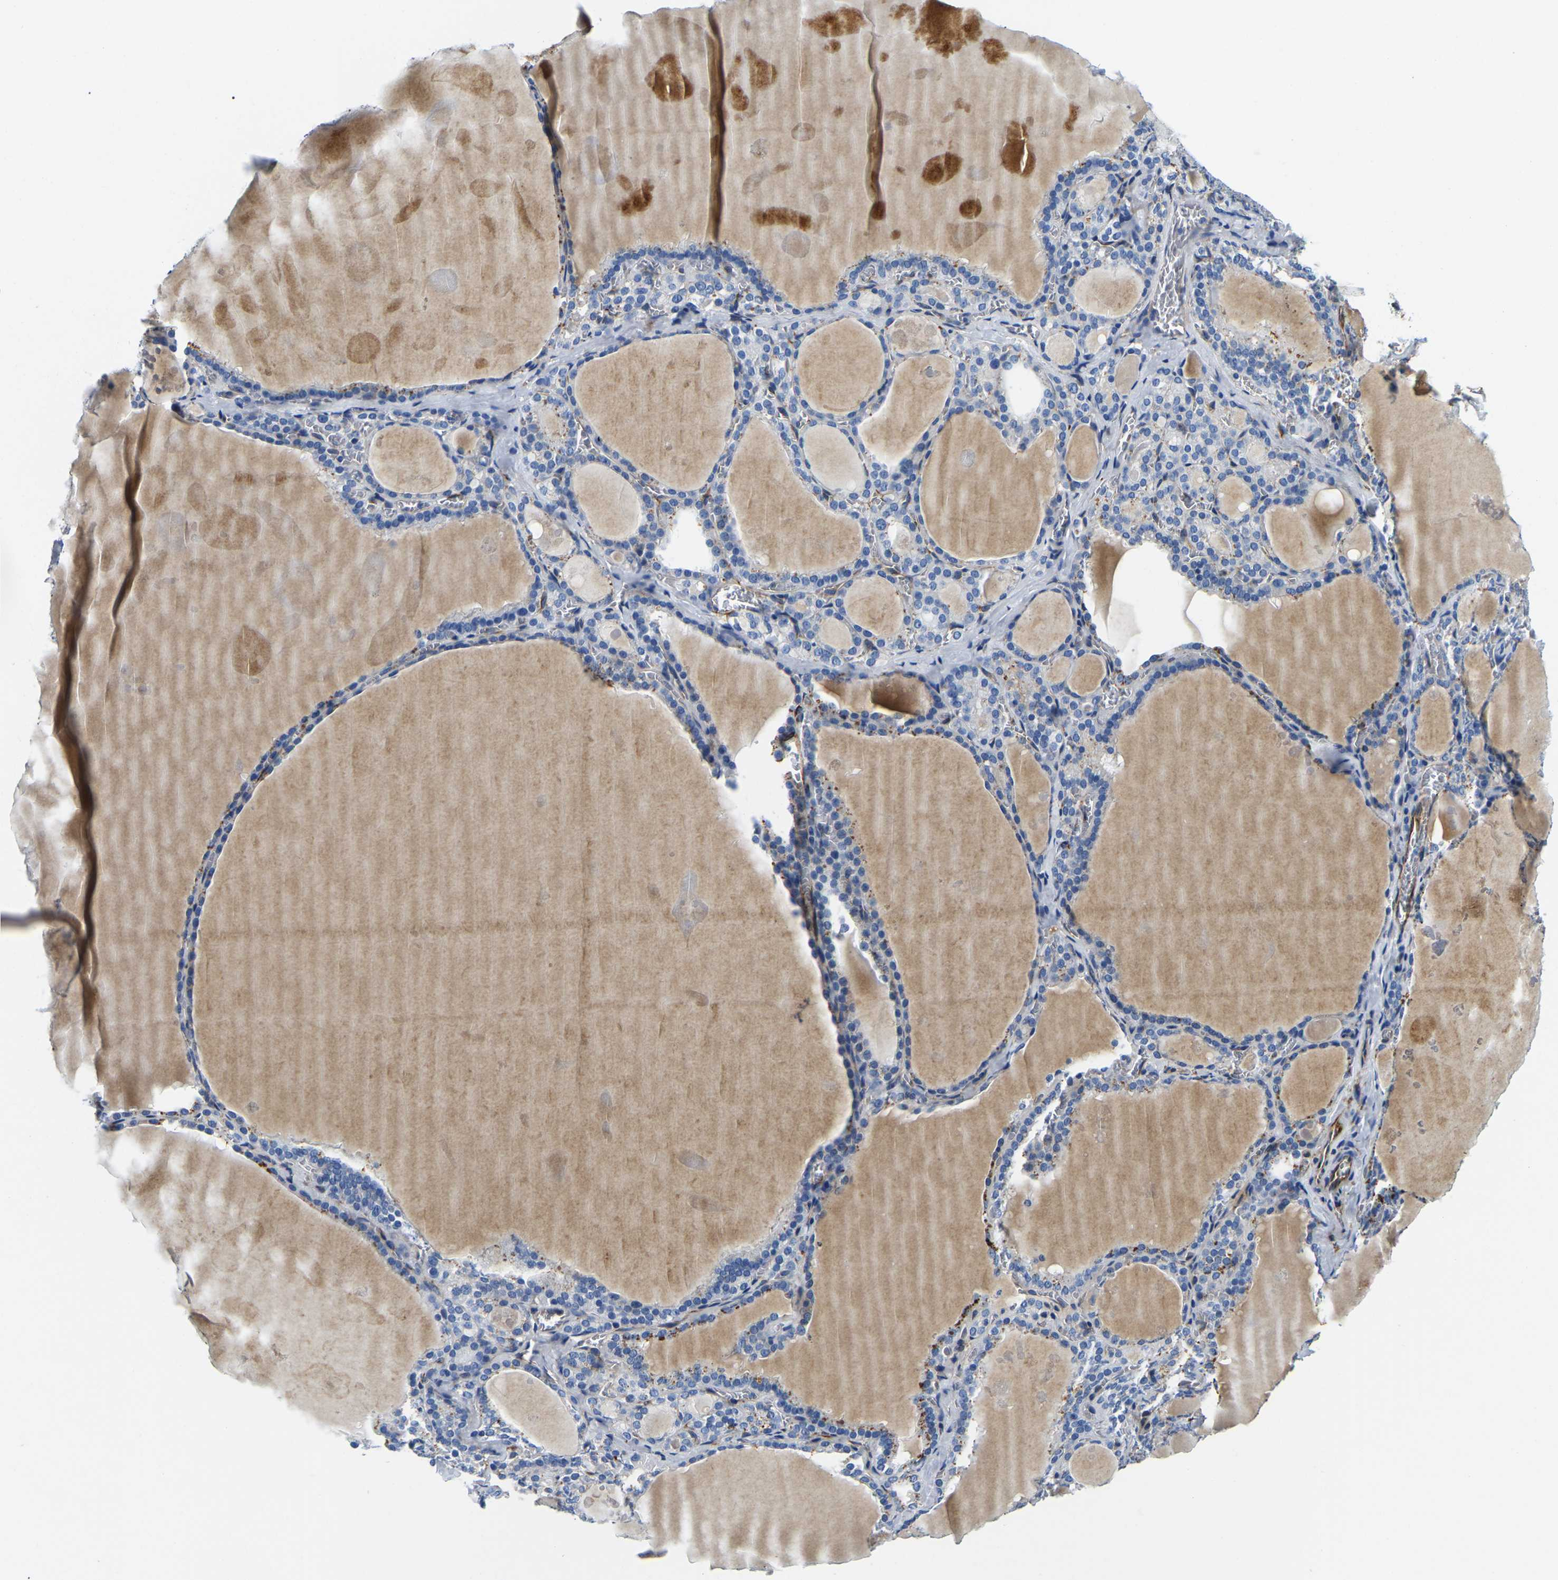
{"staining": {"intensity": "negative", "quantity": "none", "location": "none"}, "tissue": "thyroid gland", "cell_type": "Glandular cells", "image_type": "normal", "snomed": [{"axis": "morphology", "description": "Normal tissue, NOS"}, {"axis": "topography", "description": "Thyroid gland"}], "caption": "Thyroid gland was stained to show a protein in brown. There is no significant positivity in glandular cells.", "gene": "DUSP8", "patient": {"sex": "male", "age": 56}}